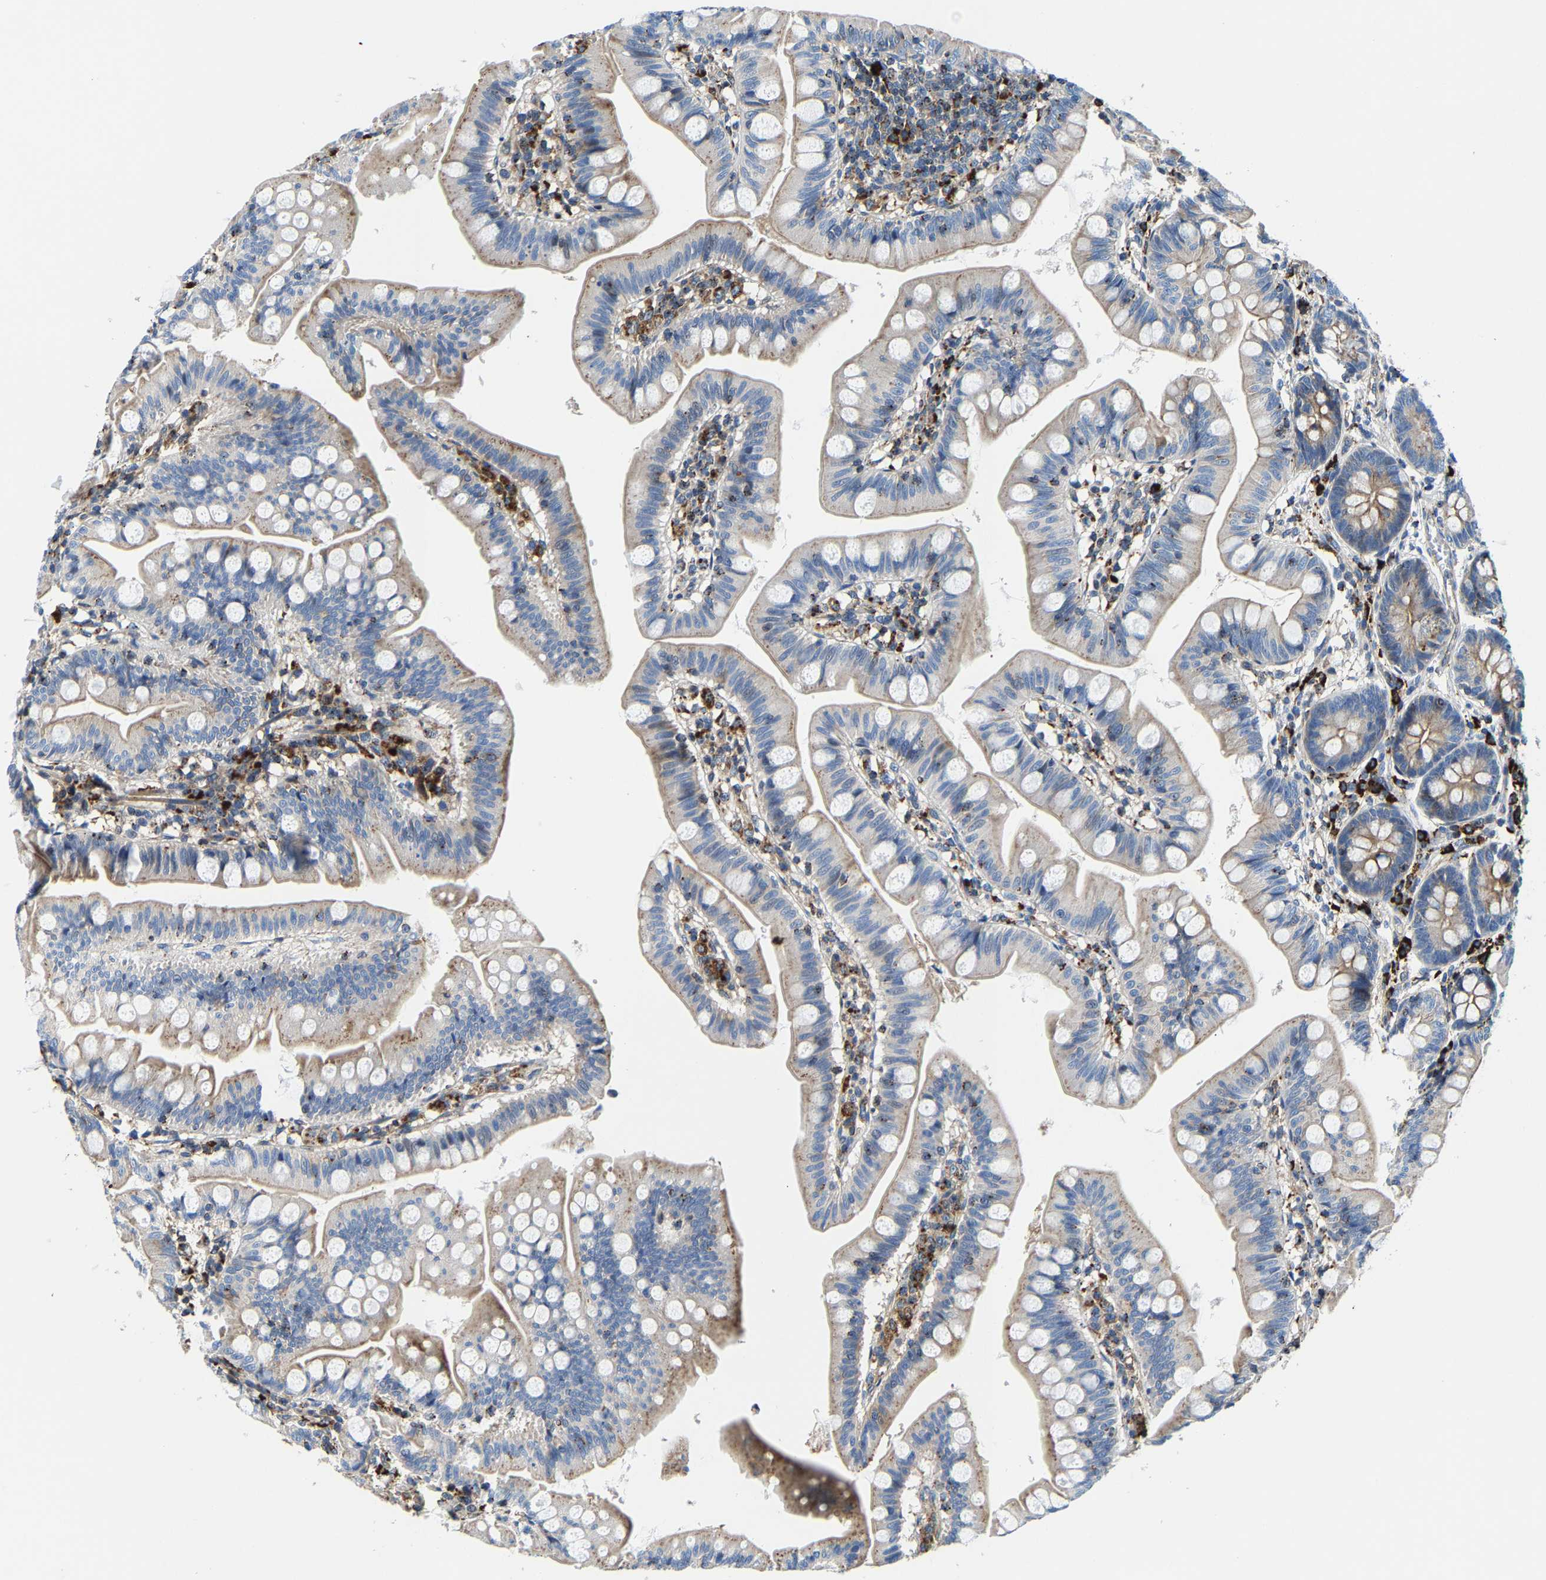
{"staining": {"intensity": "weak", "quantity": "25%-75%", "location": "cytoplasmic/membranous"}, "tissue": "small intestine", "cell_type": "Glandular cells", "image_type": "normal", "snomed": [{"axis": "morphology", "description": "Normal tissue, NOS"}, {"axis": "topography", "description": "Small intestine"}], "caption": "IHC of unremarkable small intestine displays low levels of weak cytoplasmic/membranous staining in about 25%-75% of glandular cells. (DAB (3,3'-diaminobenzidine) = brown stain, brightfield microscopy at high magnification).", "gene": "DPP7", "patient": {"sex": "male", "age": 7}}